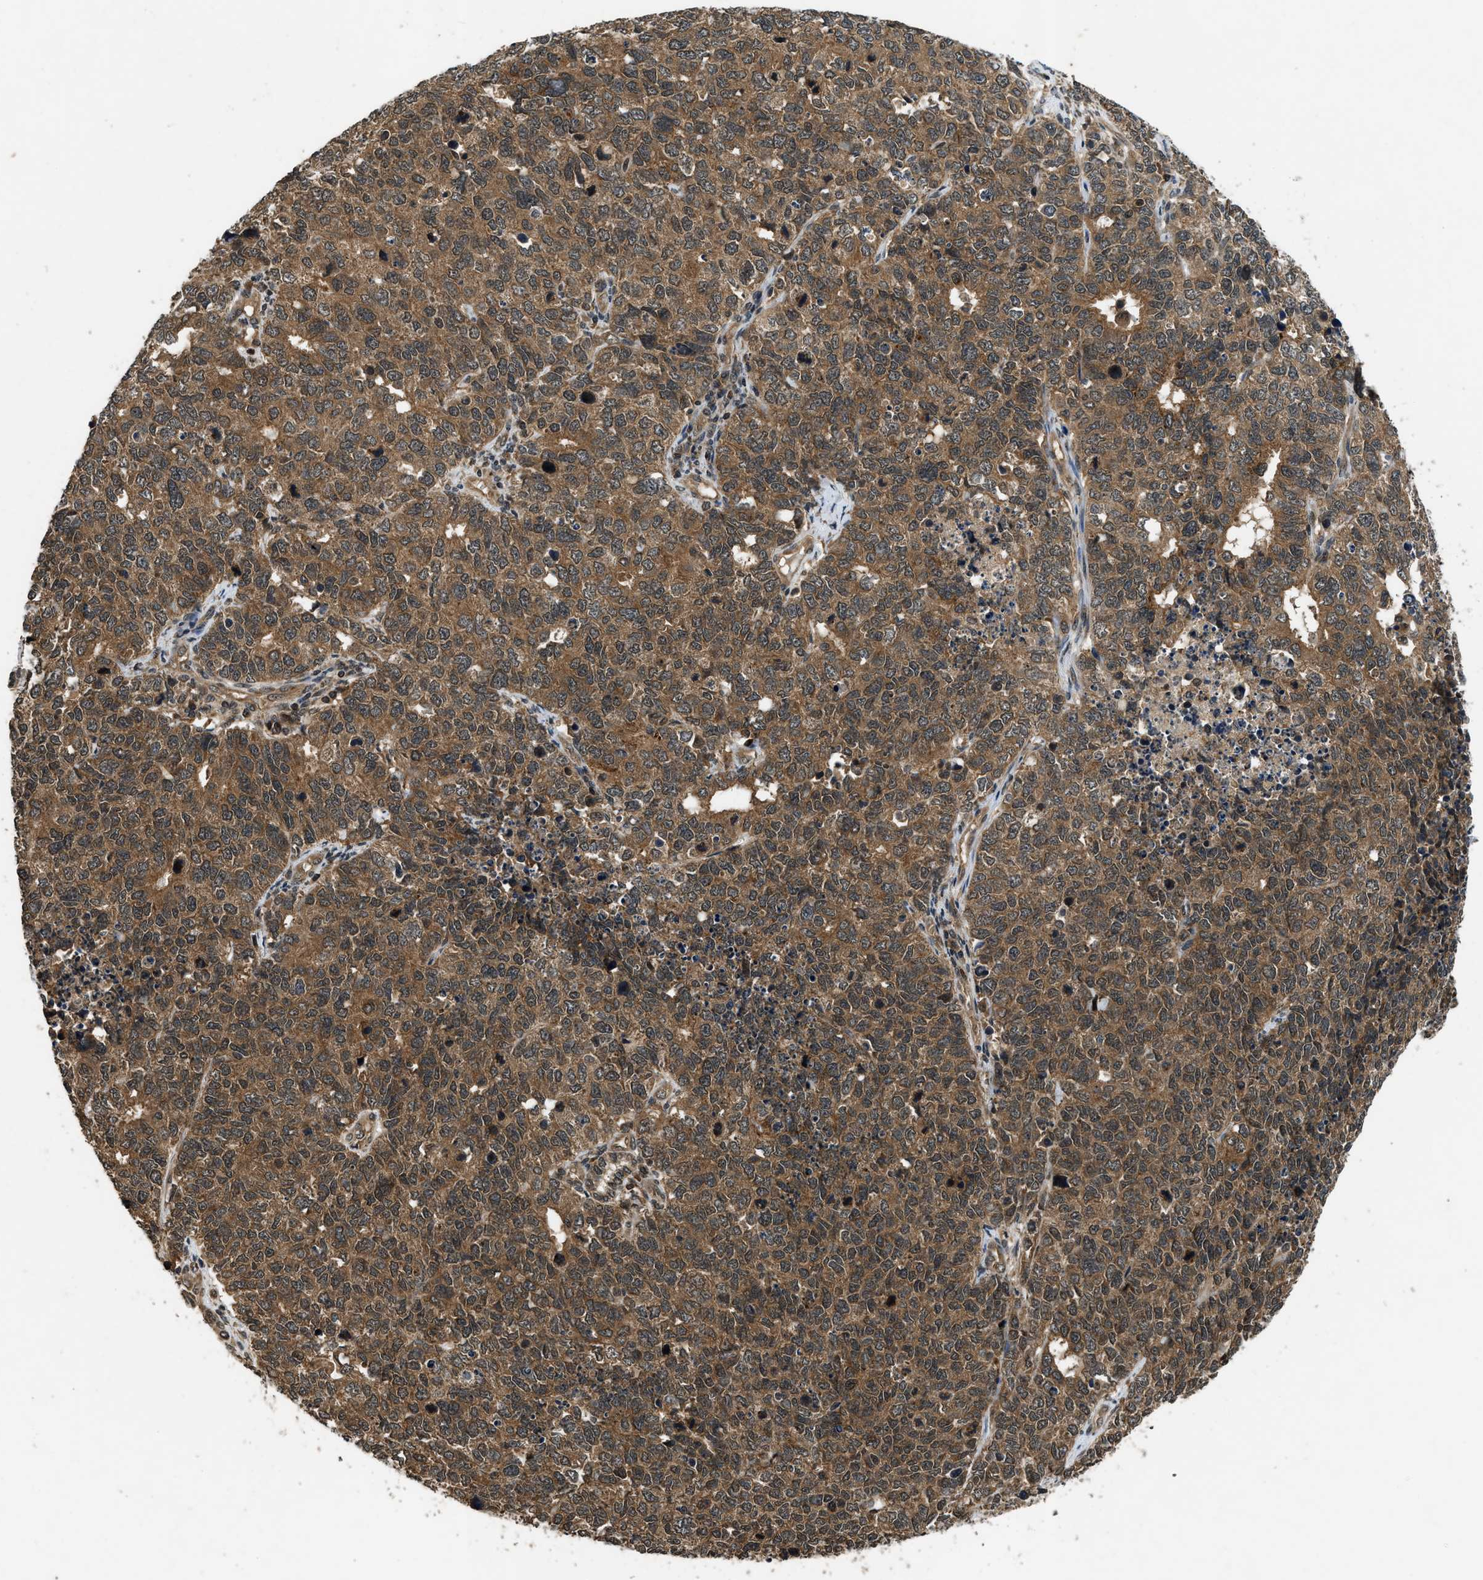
{"staining": {"intensity": "moderate", "quantity": ">75%", "location": "cytoplasmic/membranous"}, "tissue": "cervical cancer", "cell_type": "Tumor cells", "image_type": "cancer", "snomed": [{"axis": "morphology", "description": "Squamous cell carcinoma, NOS"}, {"axis": "topography", "description": "Cervix"}], "caption": "A photomicrograph of cervical squamous cell carcinoma stained for a protein exhibits moderate cytoplasmic/membranous brown staining in tumor cells. (Brightfield microscopy of DAB IHC at high magnification).", "gene": "RPS6KB1", "patient": {"sex": "female", "age": 63}}